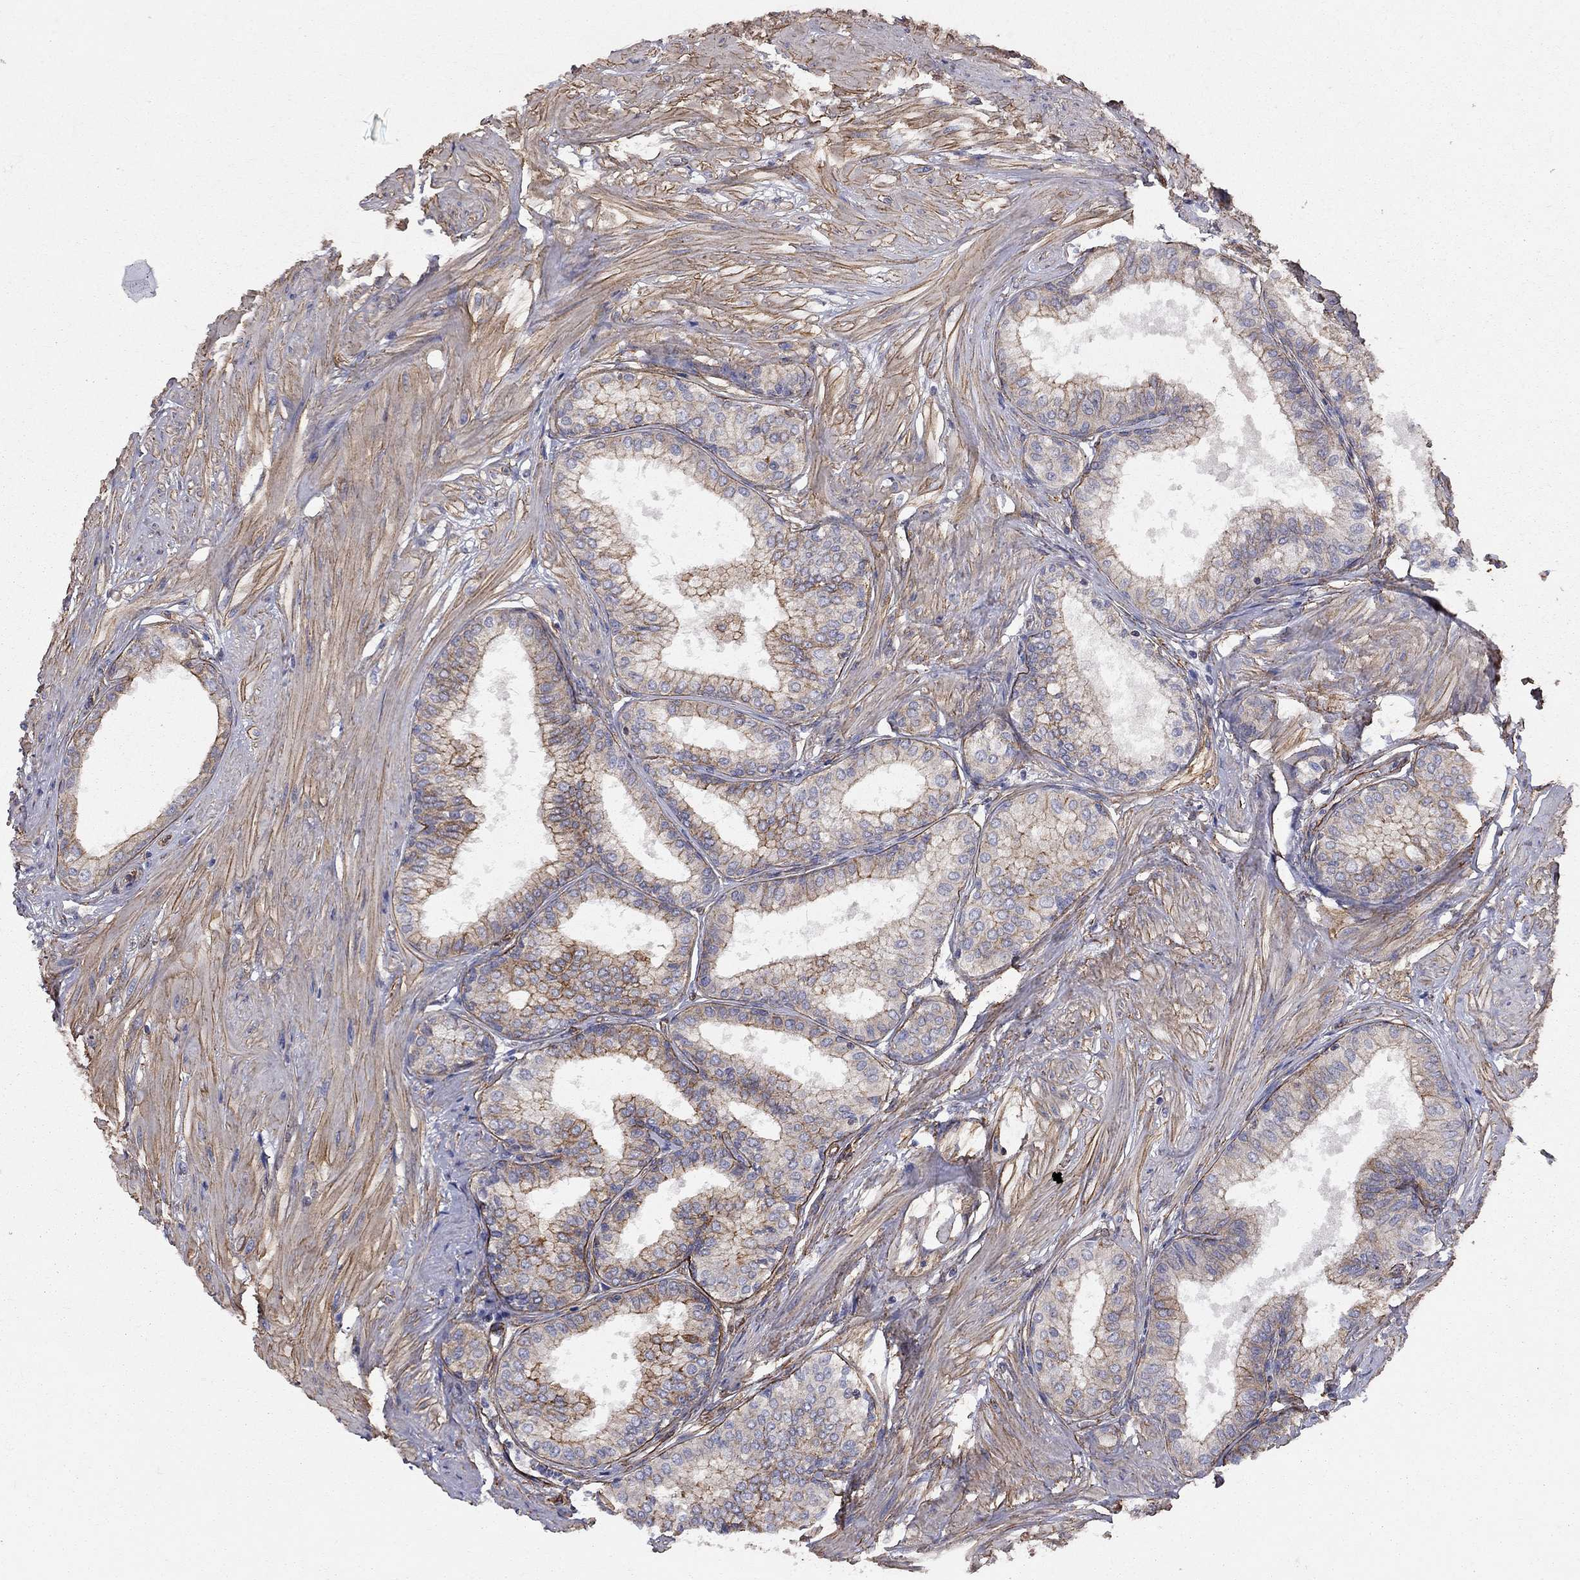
{"staining": {"intensity": "strong", "quantity": "25%-75%", "location": "cytoplasmic/membranous"}, "tissue": "prostate", "cell_type": "Glandular cells", "image_type": "normal", "snomed": [{"axis": "morphology", "description": "Normal tissue, NOS"}, {"axis": "topography", "description": "Prostate"}], "caption": "Immunohistochemistry (IHC) staining of unremarkable prostate, which reveals high levels of strong cytoplasmic/membranous staining in approximately 25%-75% of glandular cells indicating strong cytoplasmic/membranous protein positivity. The staining was performed using DAB (3,3'-diaminobenzidine) (brown) for protein detection and nuclei were counterstained in hematoxylin (blue).", "gene": "BICDL2", "patient": {"sex": "male", "age": 63}}